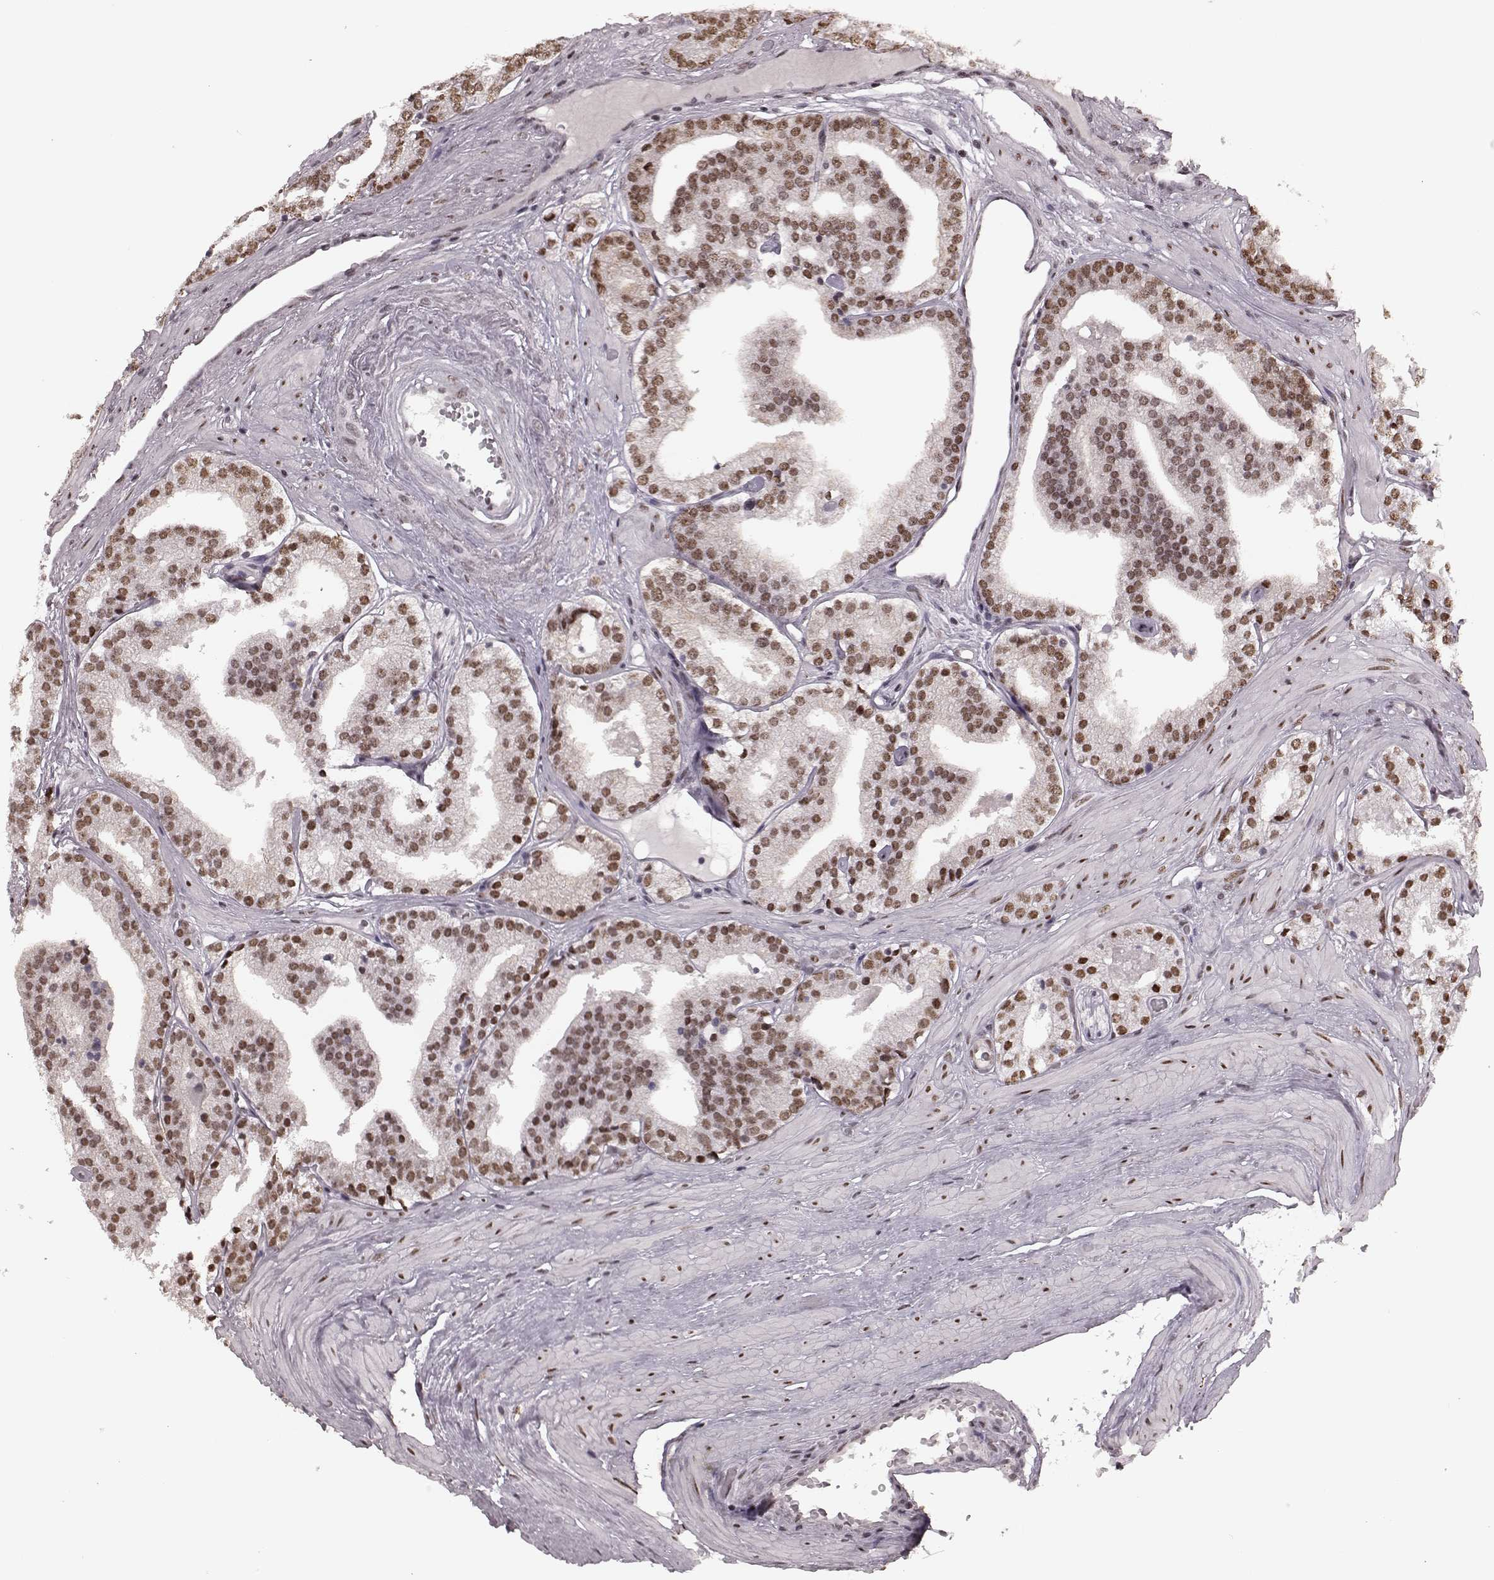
{"staining": {"intensity": "moderate", "quantity": ">75%", "location": "nuclear"}, "tissue": "prostate cancer", "cell_type": "Tumor cells", "image_type": "cancer", "snomed": [{"axis": "morphology", "description": "Adenocarcinoma, Low grade"}, {"axis": "topography", "description": "Prostate"}], "caption": "IHC image of prostate cancer (low-grade adenocarcinoma) stained for a protein (brown), which exhibits medium levels of moderate nuclear expression in about >75% of tumor cells.", "gene": "NR2C1", "patient": {"sex": "male", "age": 60}}